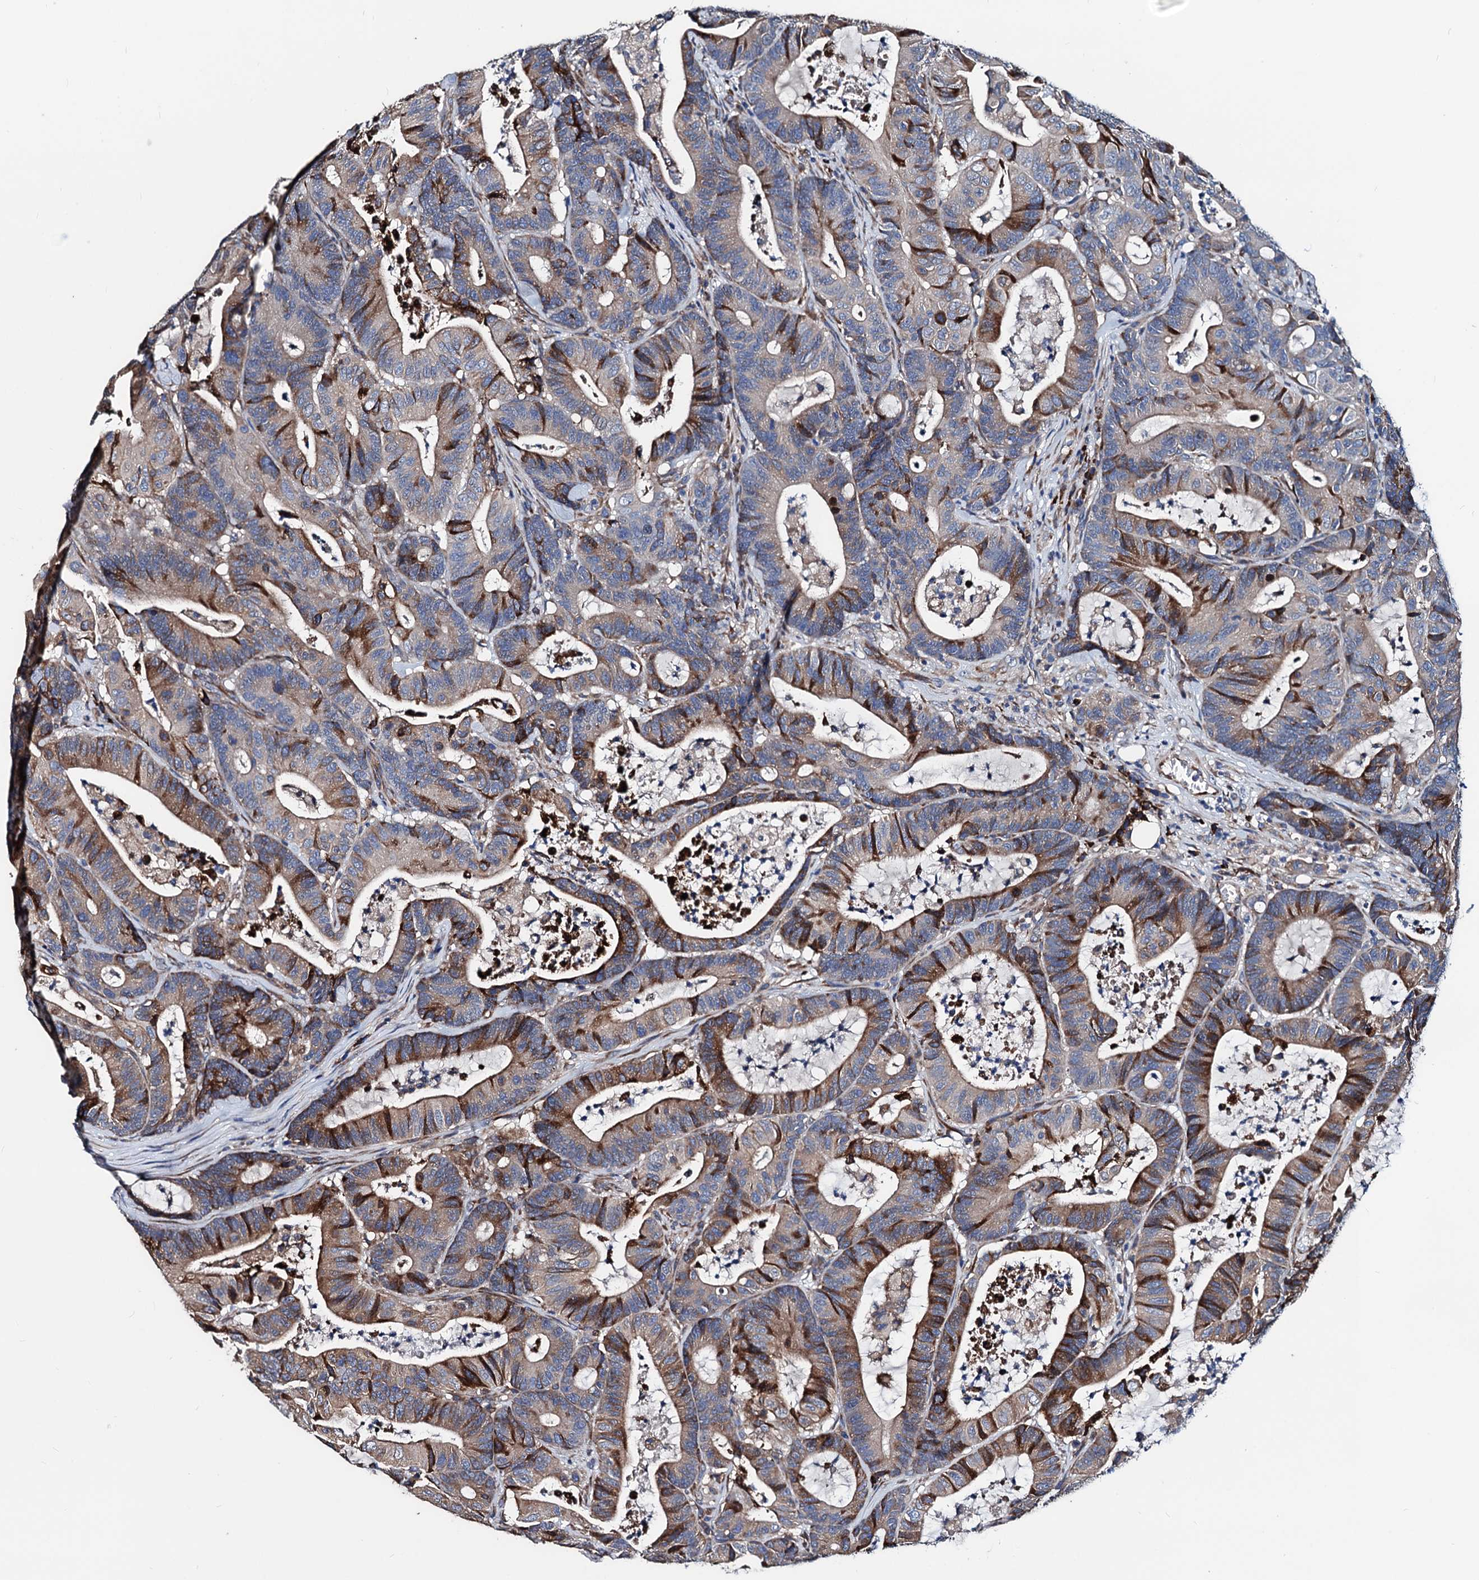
{"staining": {"intensity": "moderate", "quantity": "25%-75%", "location": "cytoplasmic/membranous"}, "tissue": "colorectal cancer", "cell_type": "Tumor cells", "image_type": "cancer", "snomed": [{"axis": "morphology", "description": "Adenocarcinoma, NOS"}, {"axis": "topography", "description": "Colon"}], "caption": "Protein staining of colorectal cancer (adenocarcinoma) tissue shows moderate cytoplasmic/membranous positivity in about 25%-75% of tumor cells.", "gene": "AKAP11", "patient": {"sex": "female", "age": 84}}